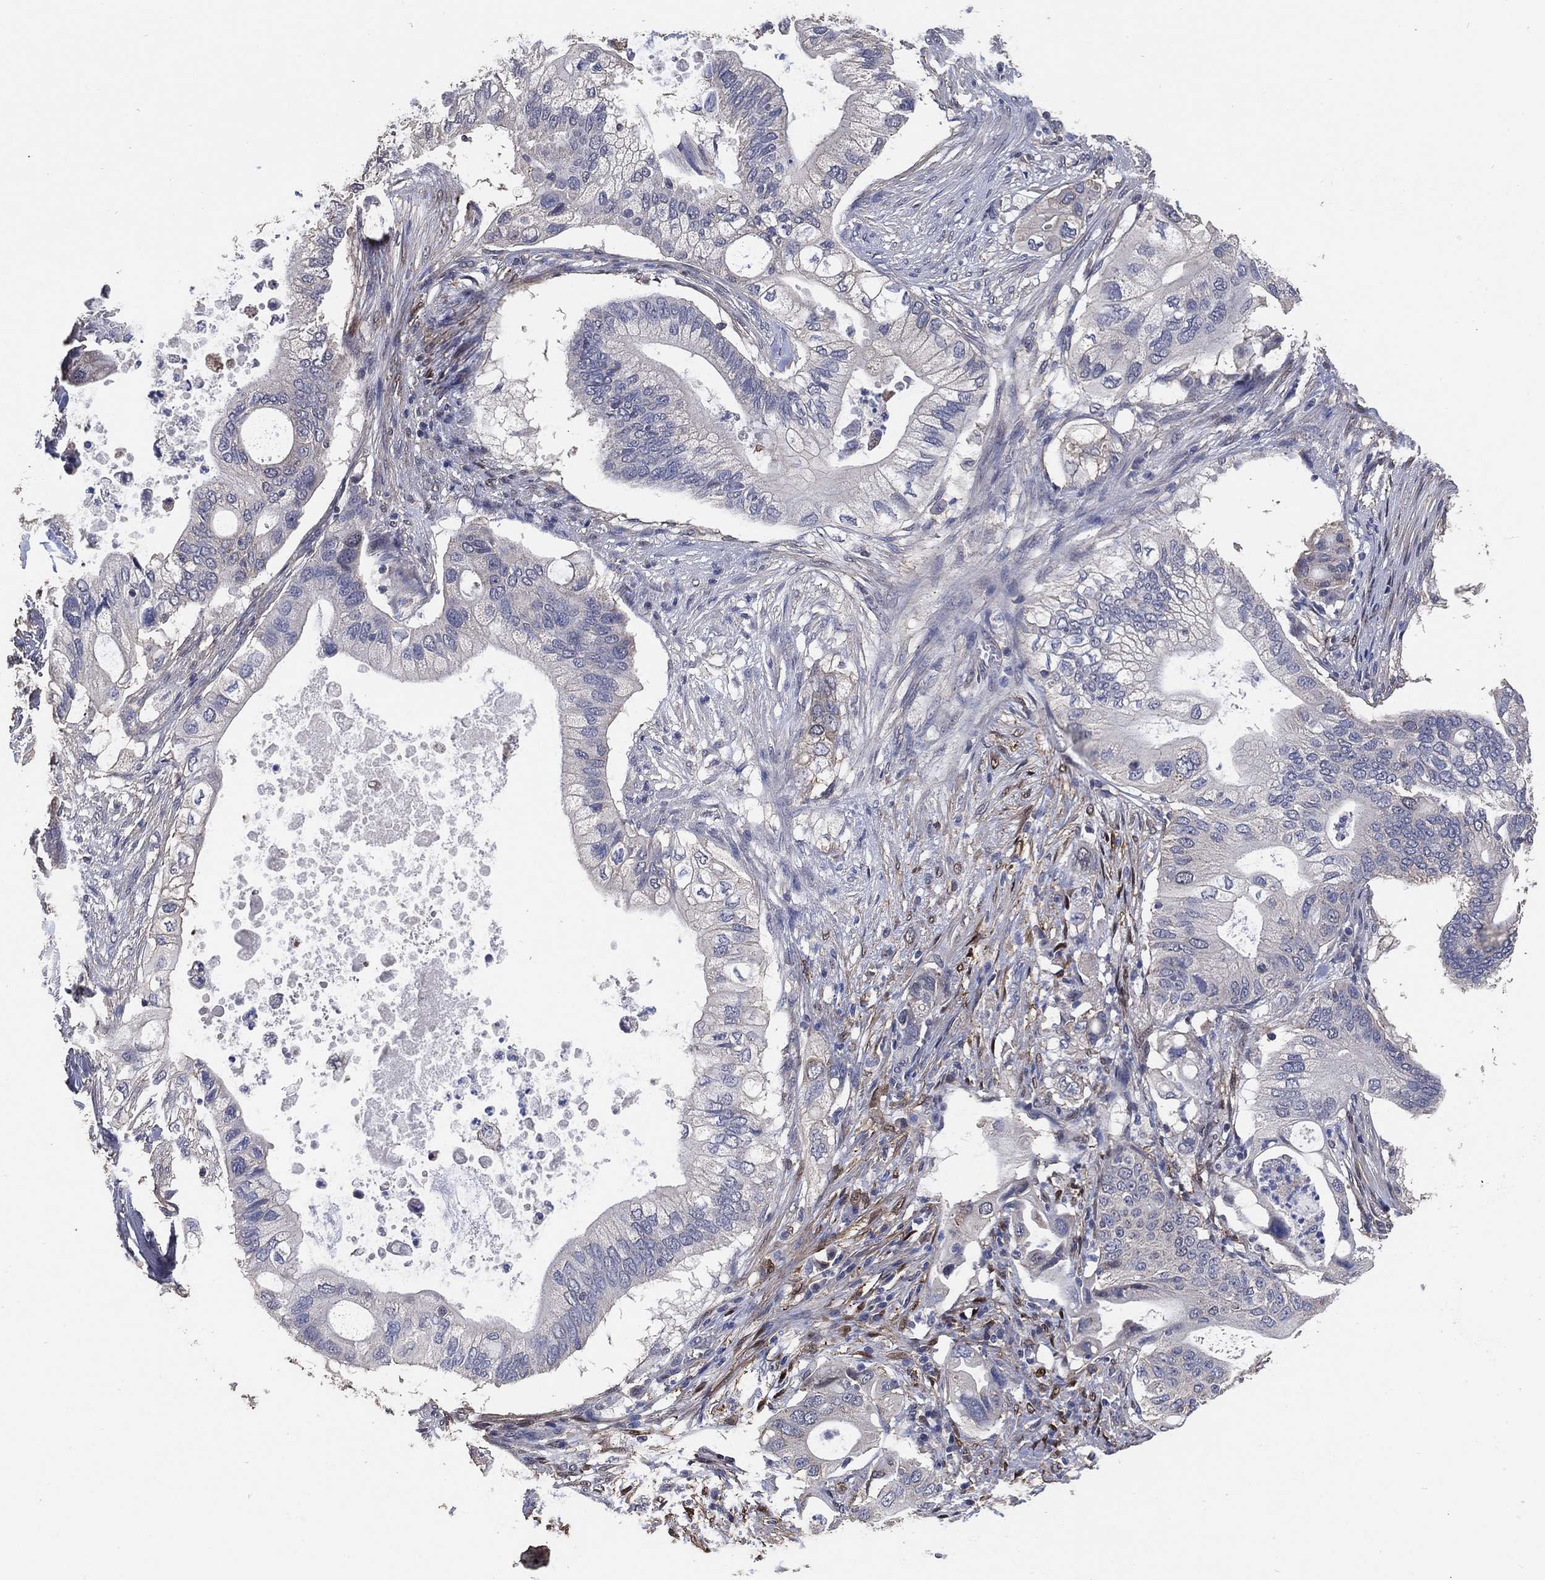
{"staining": {"intensity": "negative", "quantity": "none", "location": "none"}, "tissue": "pancreatic cancer", "cell_type": "Tumor cells", "image_type": "cancer", "snomed": [{"axis": "morphology", "description": "Adenocarcinoma, NOS"}, {"axis": "topography", "description": "Pancreas"}], "caption": "Immunohistochemistry (IHC) of pancreatic cancer (adenocarcinoma) displays no positivity in tumor cells.", "gene": "KLK5", "patient": {"sex": "female", "age": 72}}